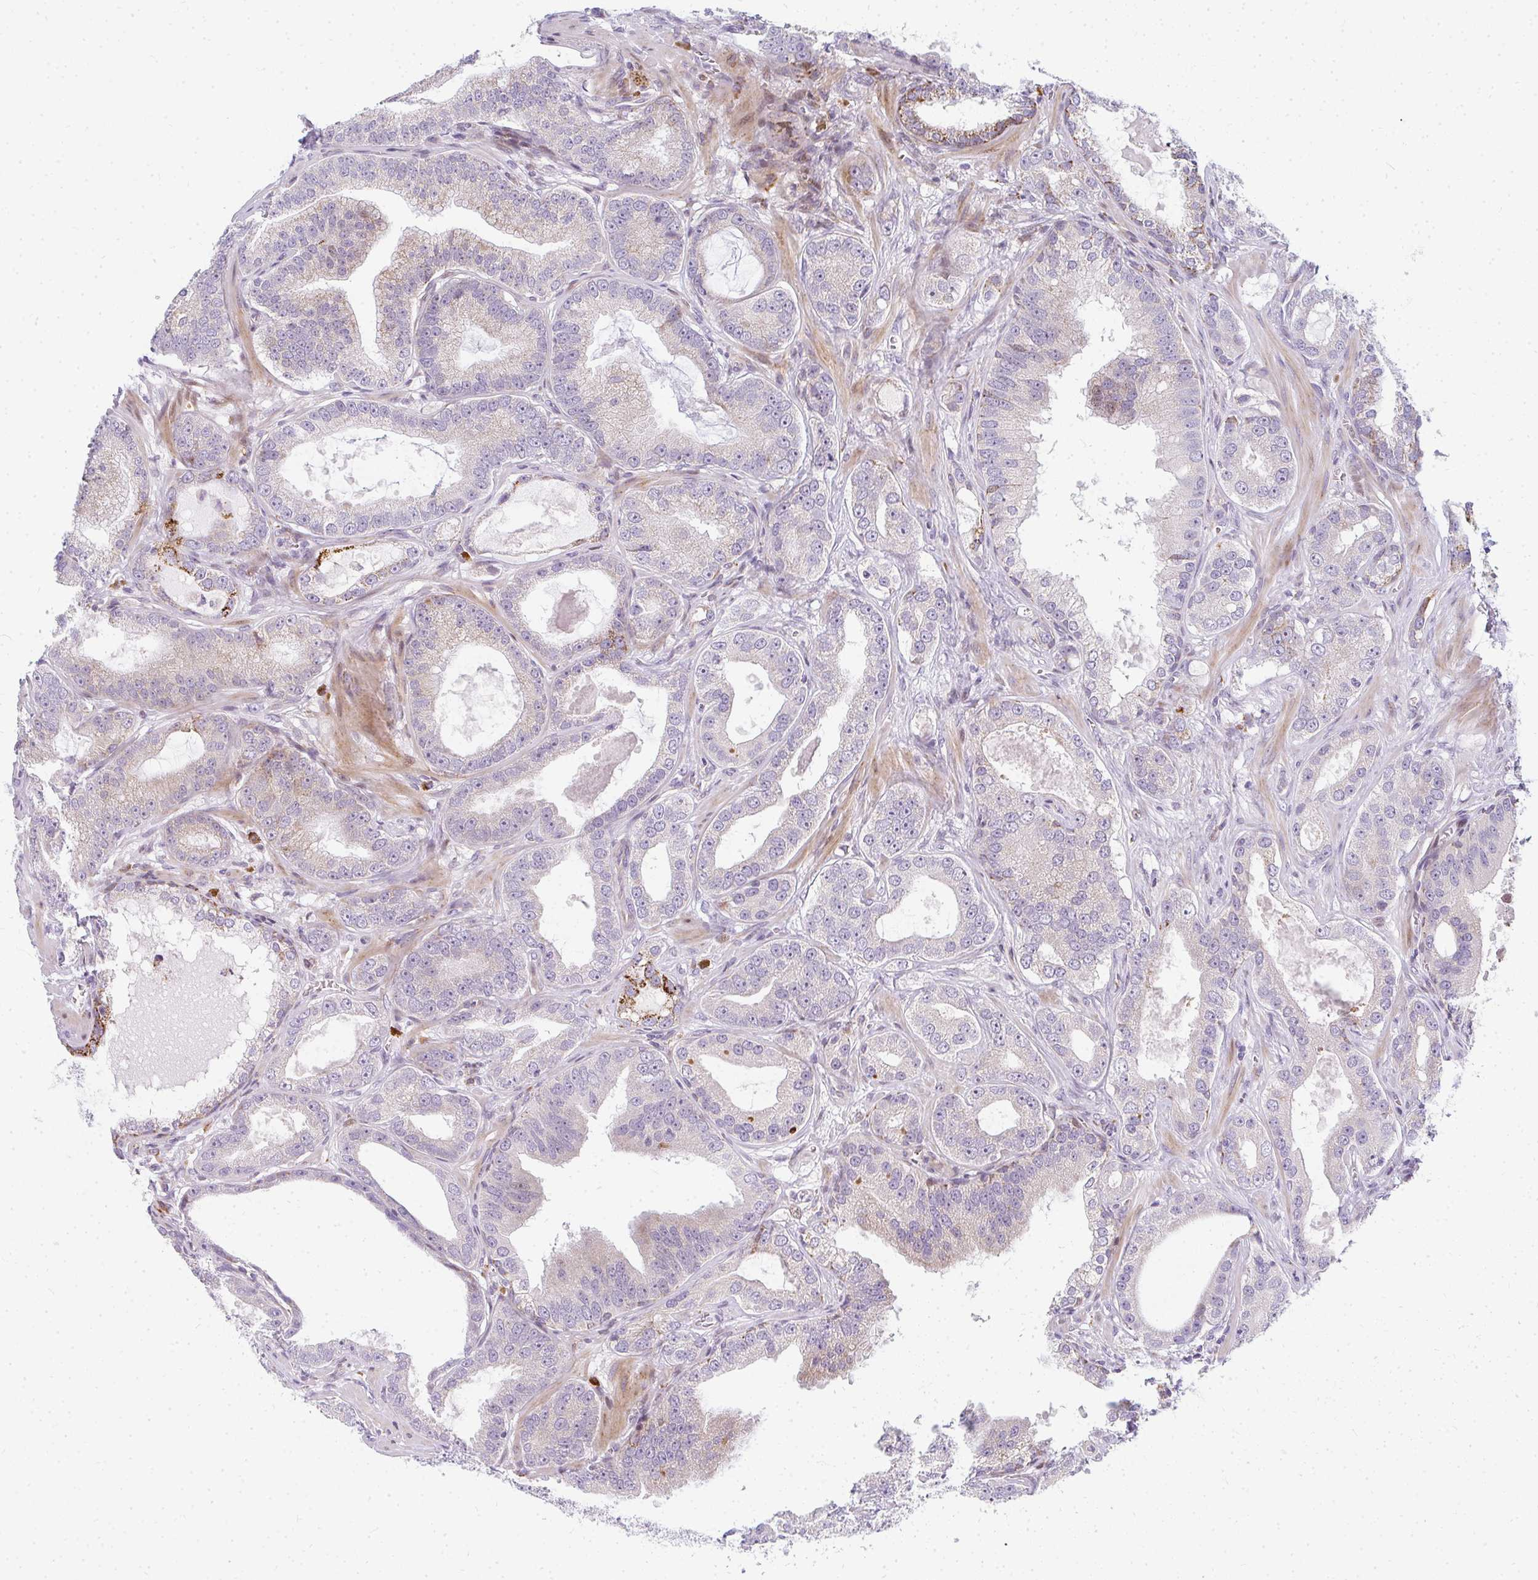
{"staining": {"intensity": "strong", "quantity": "<25%", "location": "cytoplasmic/membranous"}, "tissue": "prostate cancer", "cell_type": "Tumor cells", "image_type": "cancer", "snomed": [{"axis": "morphology", "description": "Adenocarcinoma, High grade"}, {"axis": "topography", "description": "Prostate"}], "caption": "High-power microscopy captured an immunohistochemistry histopathology image of prostate cancer (adenocarcinoma (high-grade)), revealing strong cytoplasmic/membranous staining in about <25% of tumor cells.", "gene": "PLA2G5", "patient": {"sex": "male", "age": 65}}